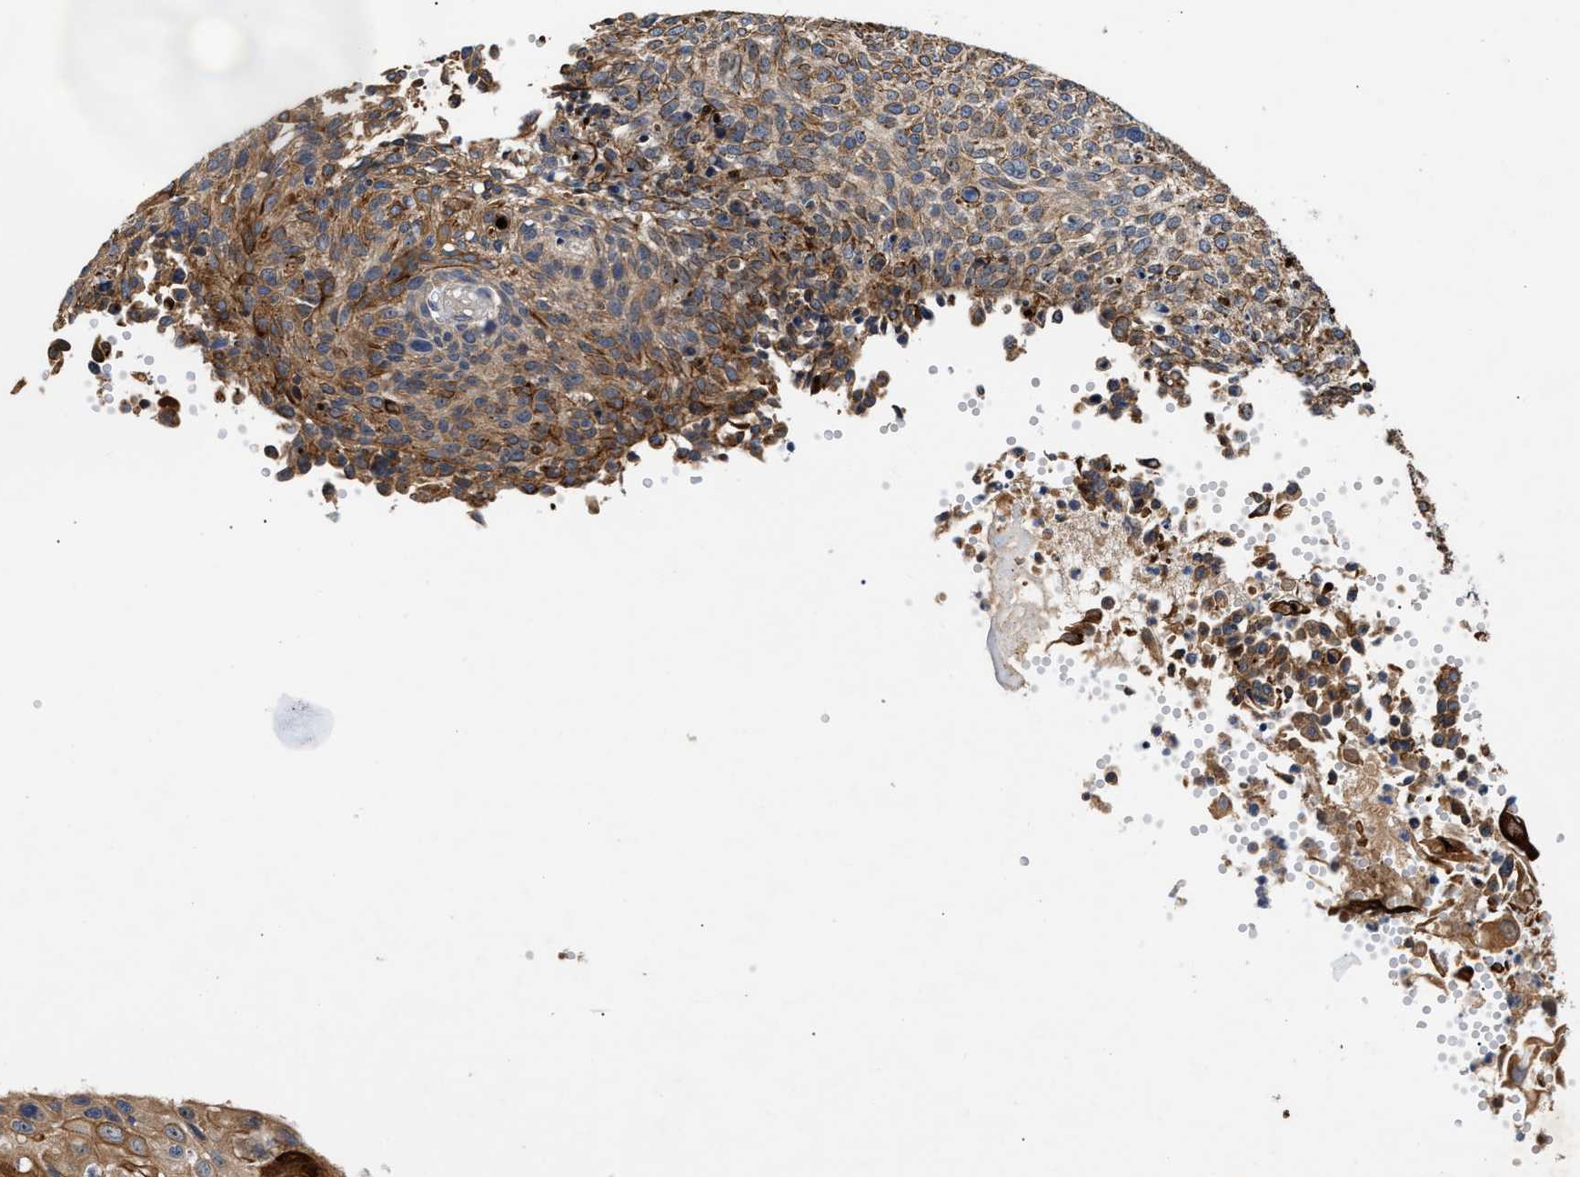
{"staining": {"intensity": "strong", "quantity": "25%-75%", "location": "cytoplasmic/membranous"}, "tissue": "cervical cancer", "cell_type": "Tumor cells", "image_type": "cancer", "snomed": [{"axis": "morphology", "description": "Squamous cell carcinoma, NOS"}, {"axis": "topography", "description": "Cervix"}], "caption": "The photomicrograph exhibits staining of cervical squamous cell carcinoma, revealing strong cytoplasmic/membranous protein positivity (brown color) within tumor cells.", "gene": "CCDC146", "patient": {"sex": "female", "age": 70}}